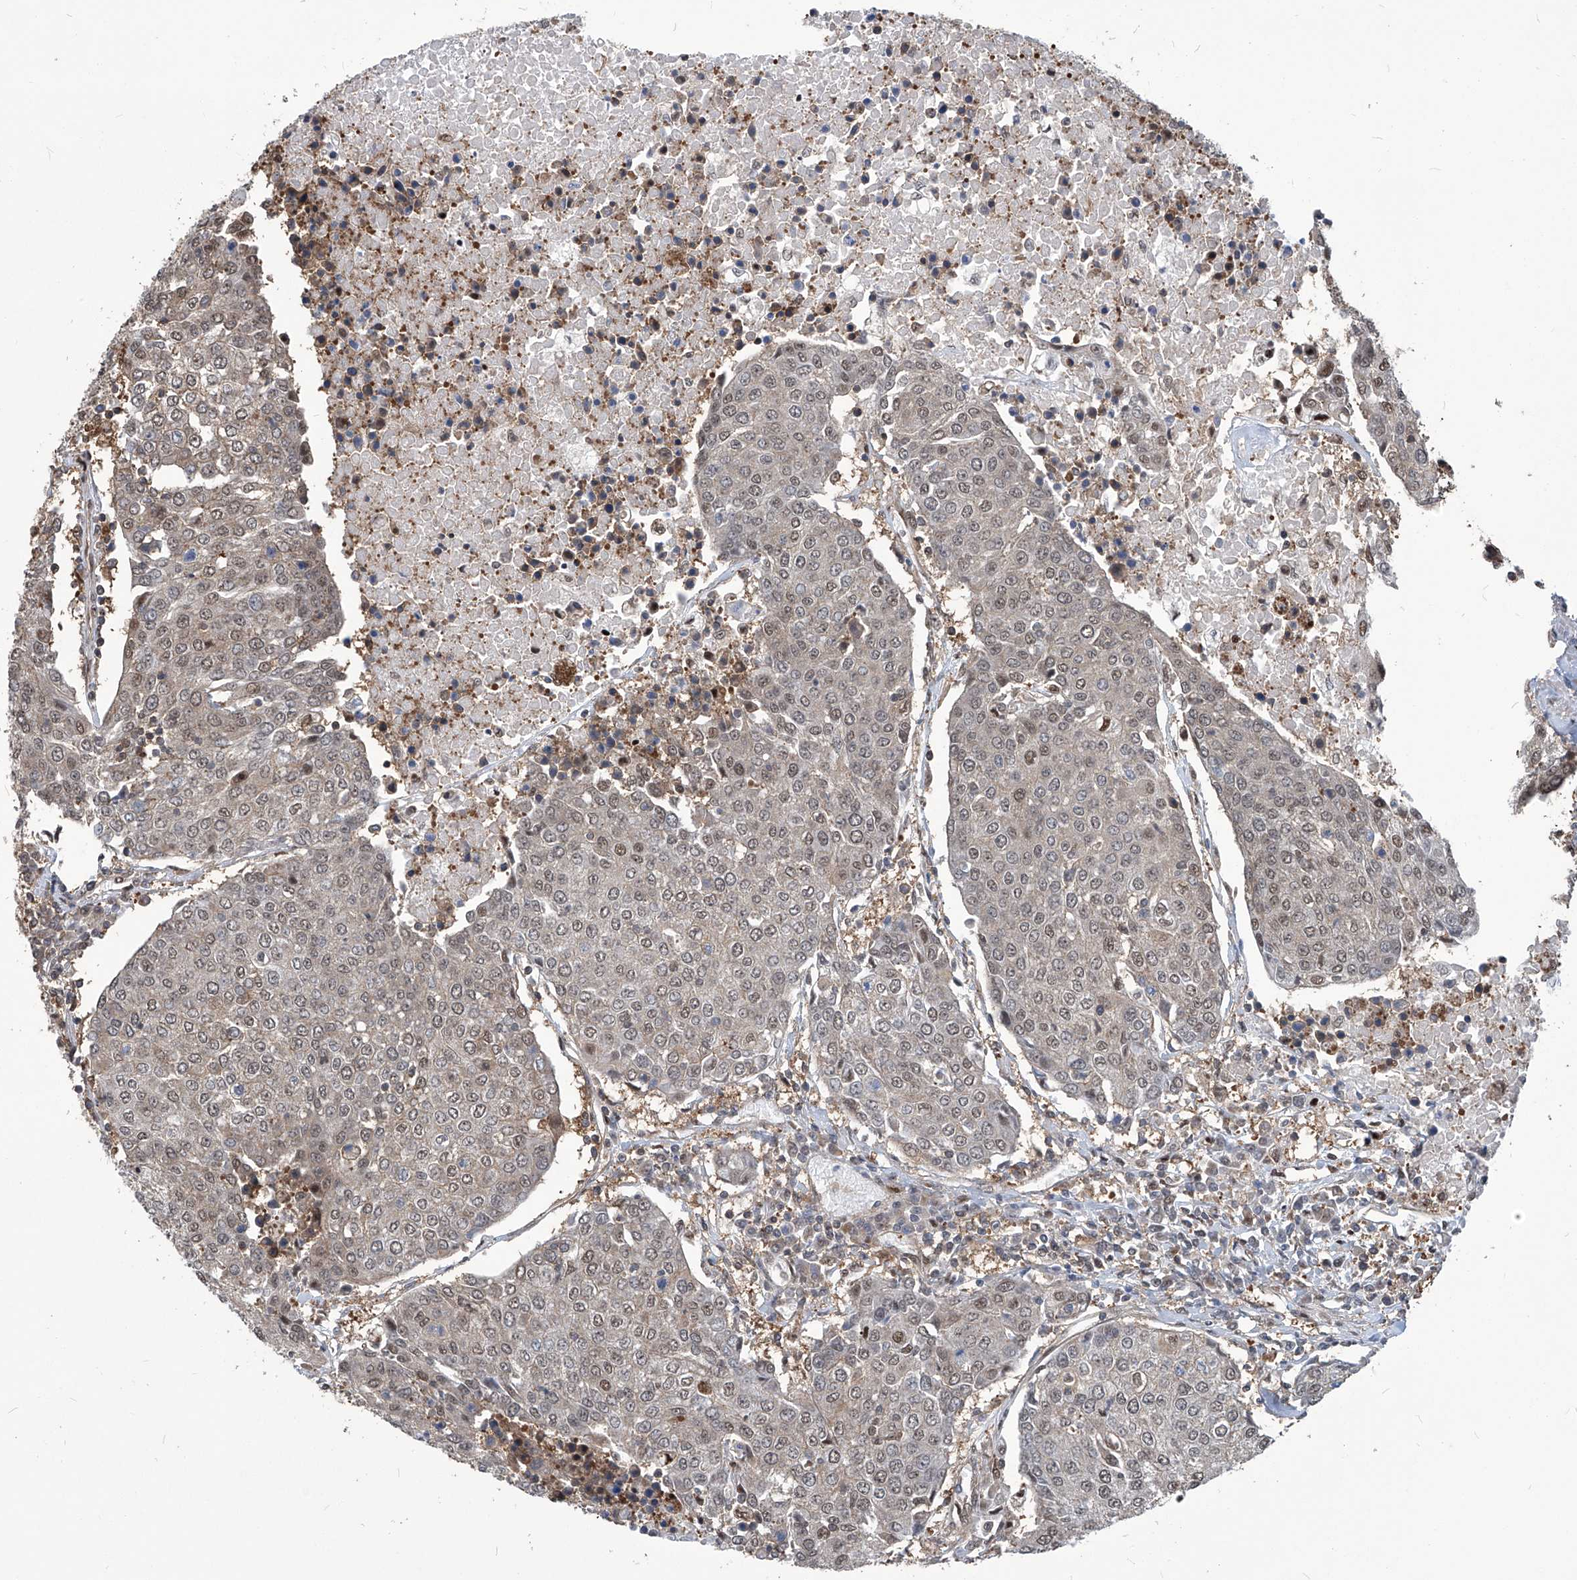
{"staining": {"intensity": "moderate", "quantity": ">75%", "location": "nuclear"}, "tissue": "urothelial cancer", "cell_type": "Tumor cells", "image_type": "cancer", "snomed": [{"axis": "morphology", "description": "Urothelial carcinoma, High grade"}, {"axis": "topography", "description": "Urinary bladder"}], "caption": "There is medium levels of moderate nuclear expression in tumor cells of high-grade urothelial carcinoma, as demonstrated by immunohistochemical staining (brown color).", "gene": "PSMB1", "patient": {"sex": "female", "age": 85}}